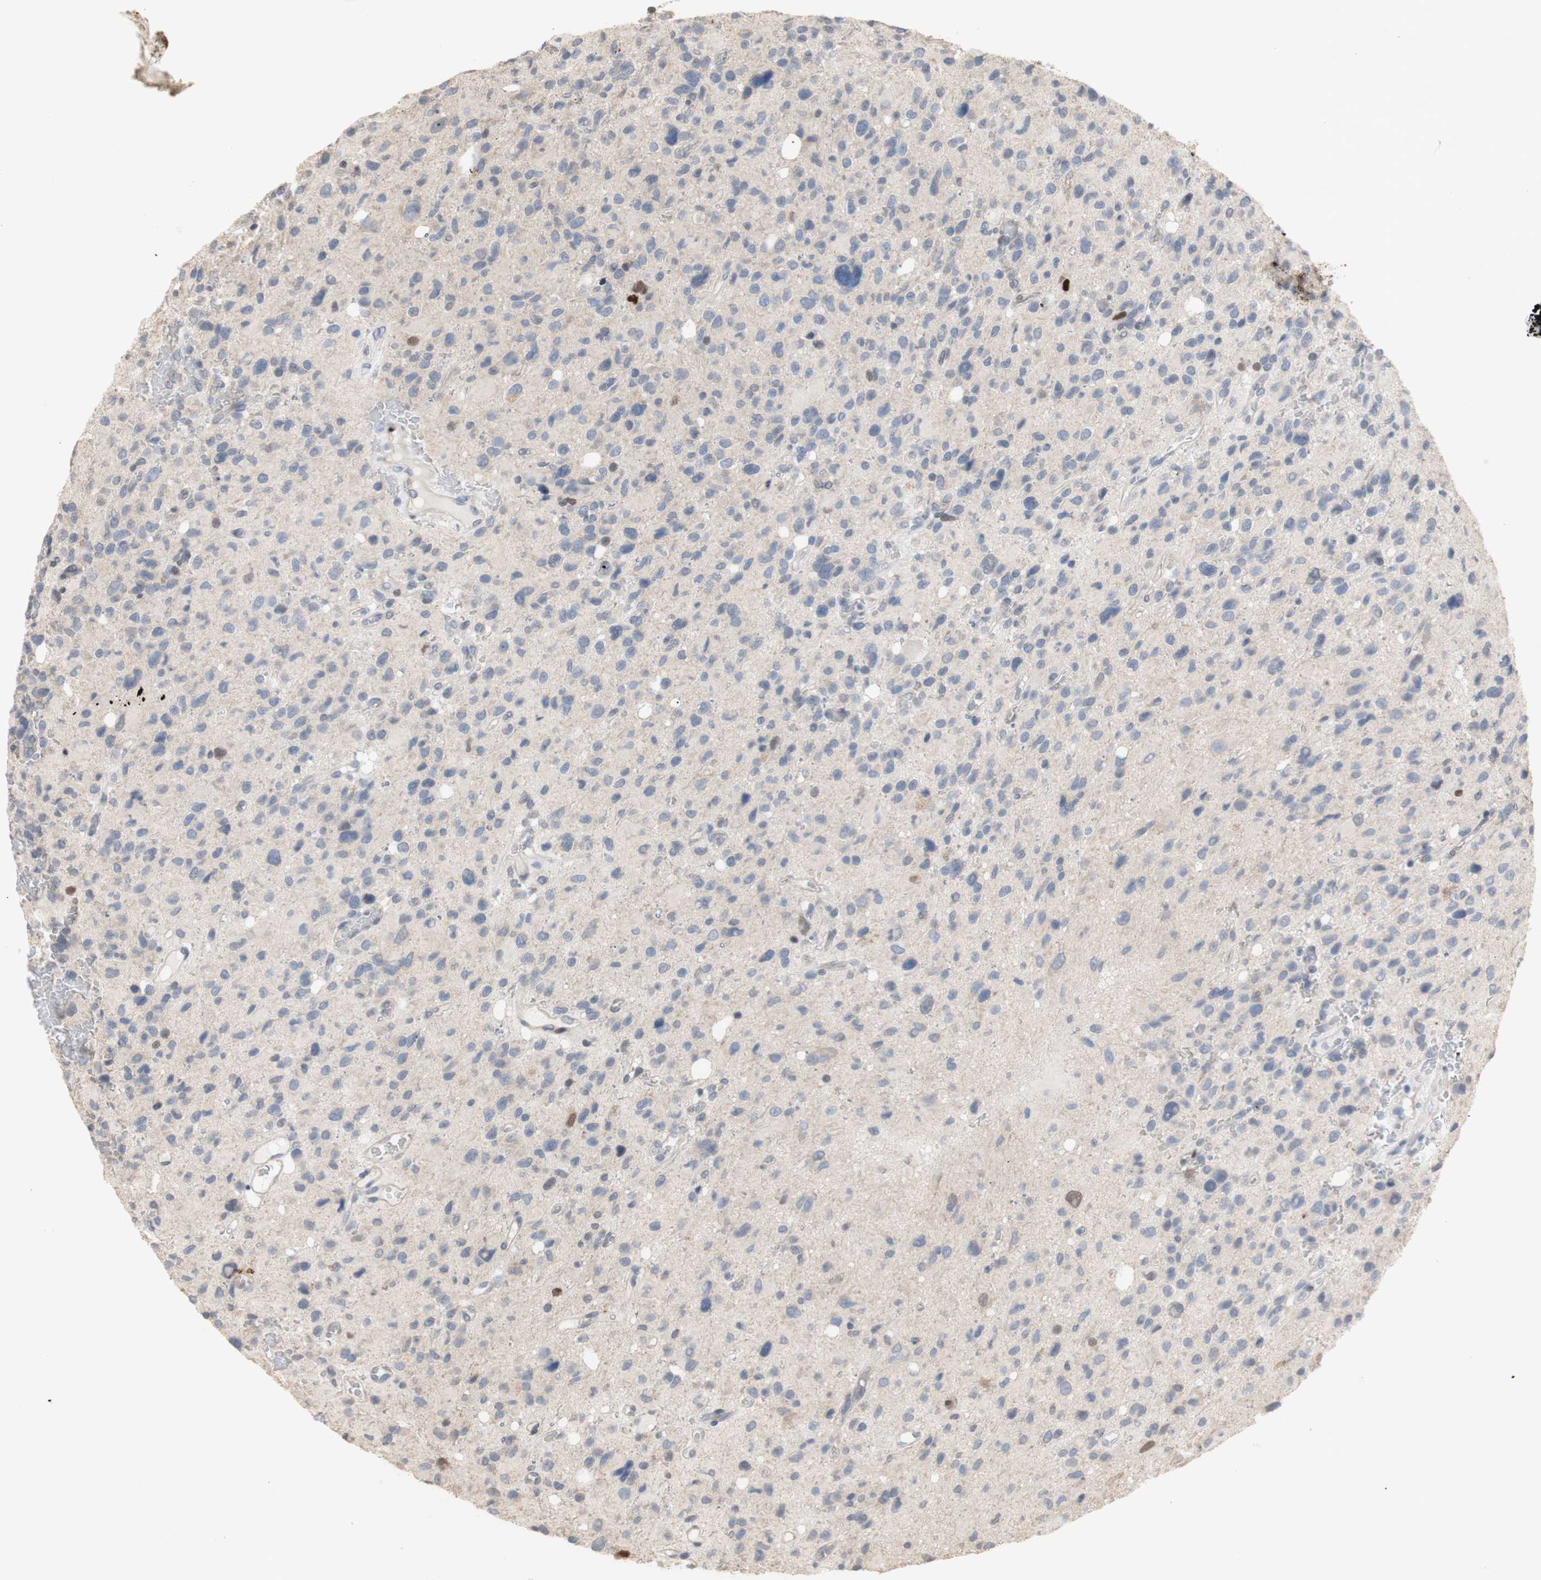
{"staining": {"intensity": "negative", "quantity": "none", "location": "none"}, "tissue": "glioma", "cell_type": "Tumor cells", "image_type": "cancer", "snomed": [{"axis": "morphology", "description": "Glioma, malignant, High grade"}, {"axis": "topography", "description": "Brain"}], "caption": "Tumor cells show no significant staining in glioma.", "gene": "FOSB", "patient": {"sex": "male", "age": 48}}